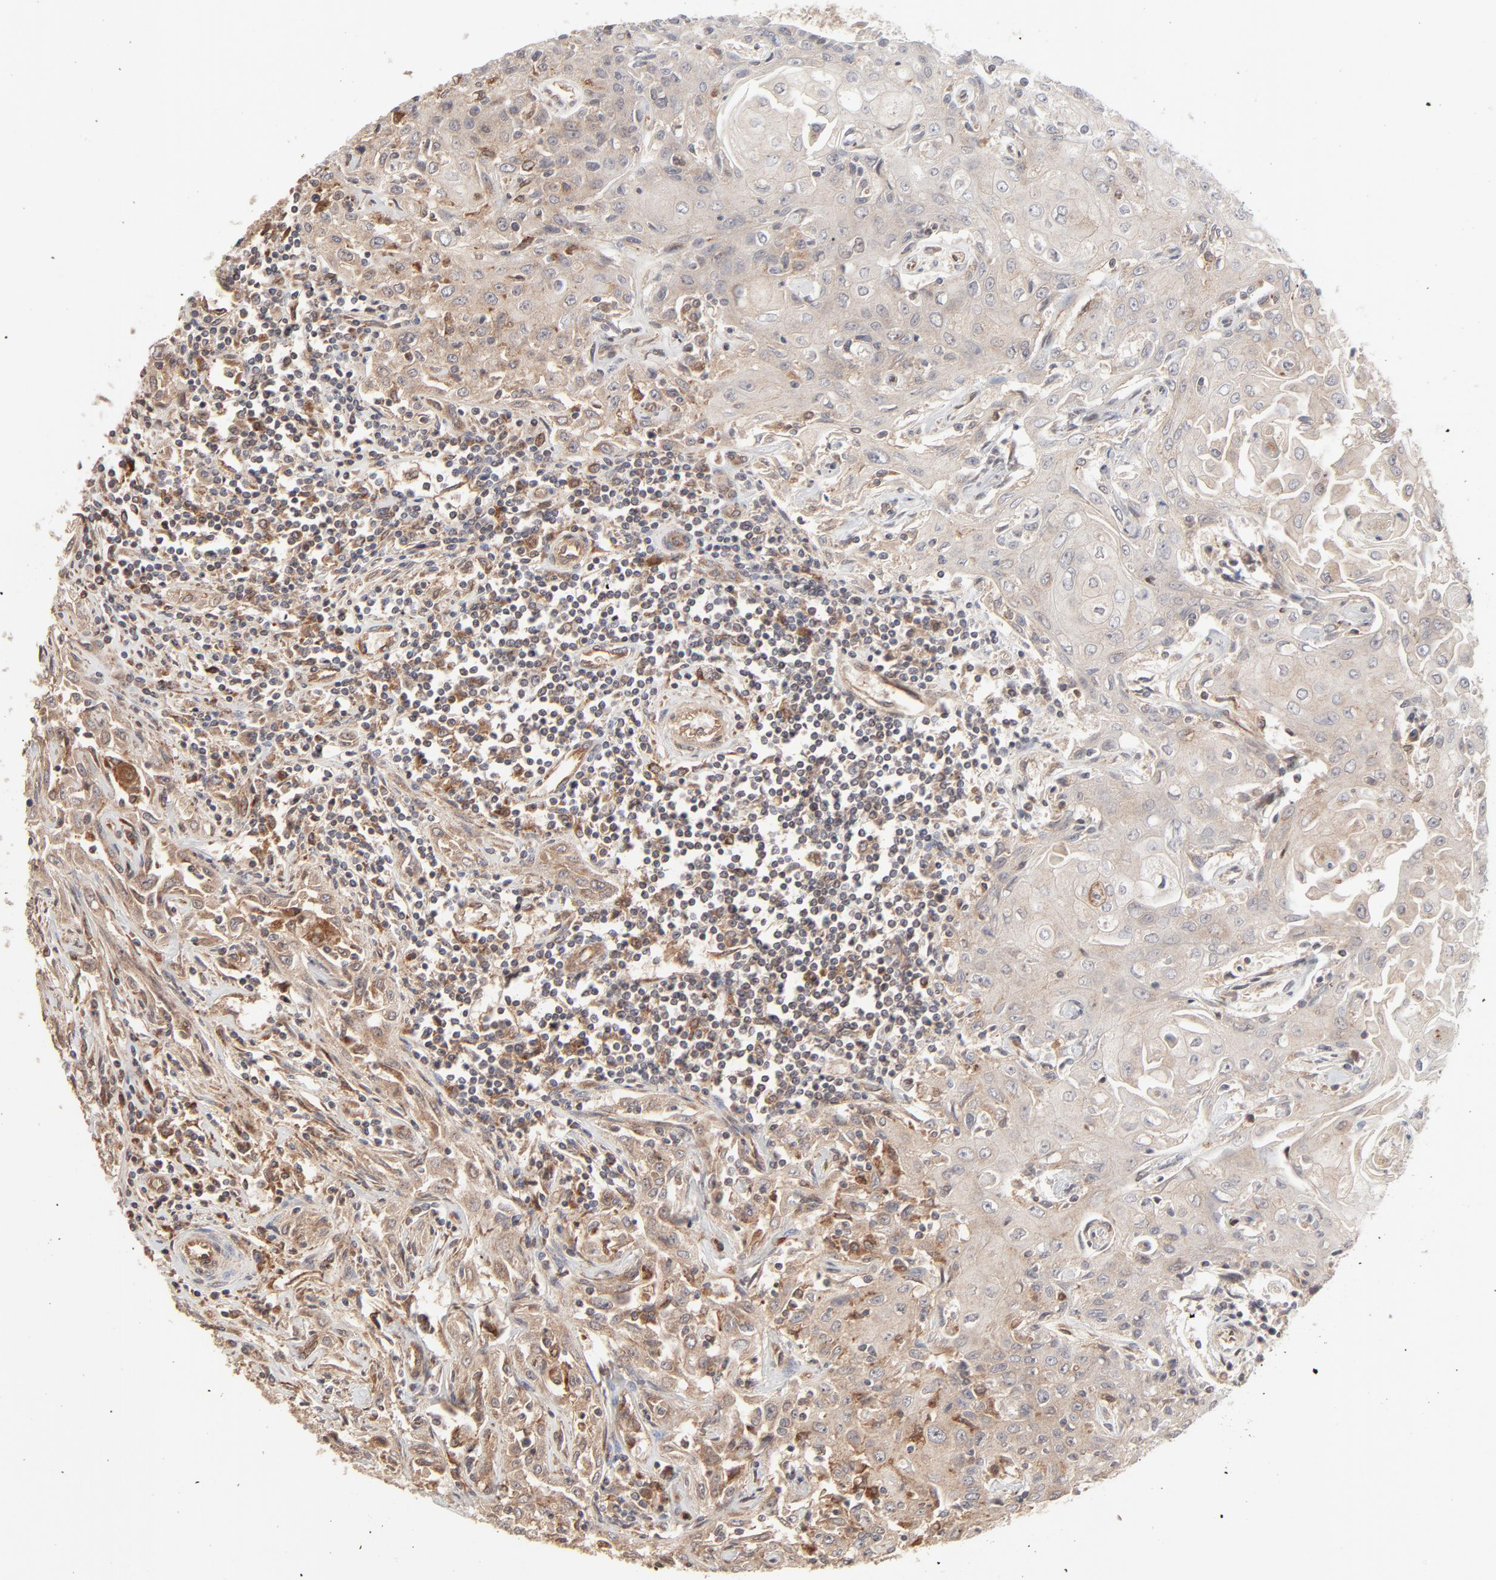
{"staining": {"intensity": "moderate", "quantity": "25%-75%", "location": "cytoplasmic/membranous"}, "tissue": "head and neck cancer", "cell_type": "Tumor cells", "image_type": "cancer", "snomed": [{"axis": "morphology", "description": "Squamous cell carcinoma, NOS"}, {"axis": "topography", "description": "Oral tissue"}, {"axis": "topography", "description": "Head-Neck"}], "caption": "Squamous cell carcinoma (head and neck) stained with DAB (3,3'-diaminobenzidine) IHC demonstrates medium levels of moderate cytoplasmic/membranous expression in about 25%-75% of tumor cells.", "gene": "RAB5C", "patient": {"sex": "female", "age": 76}}